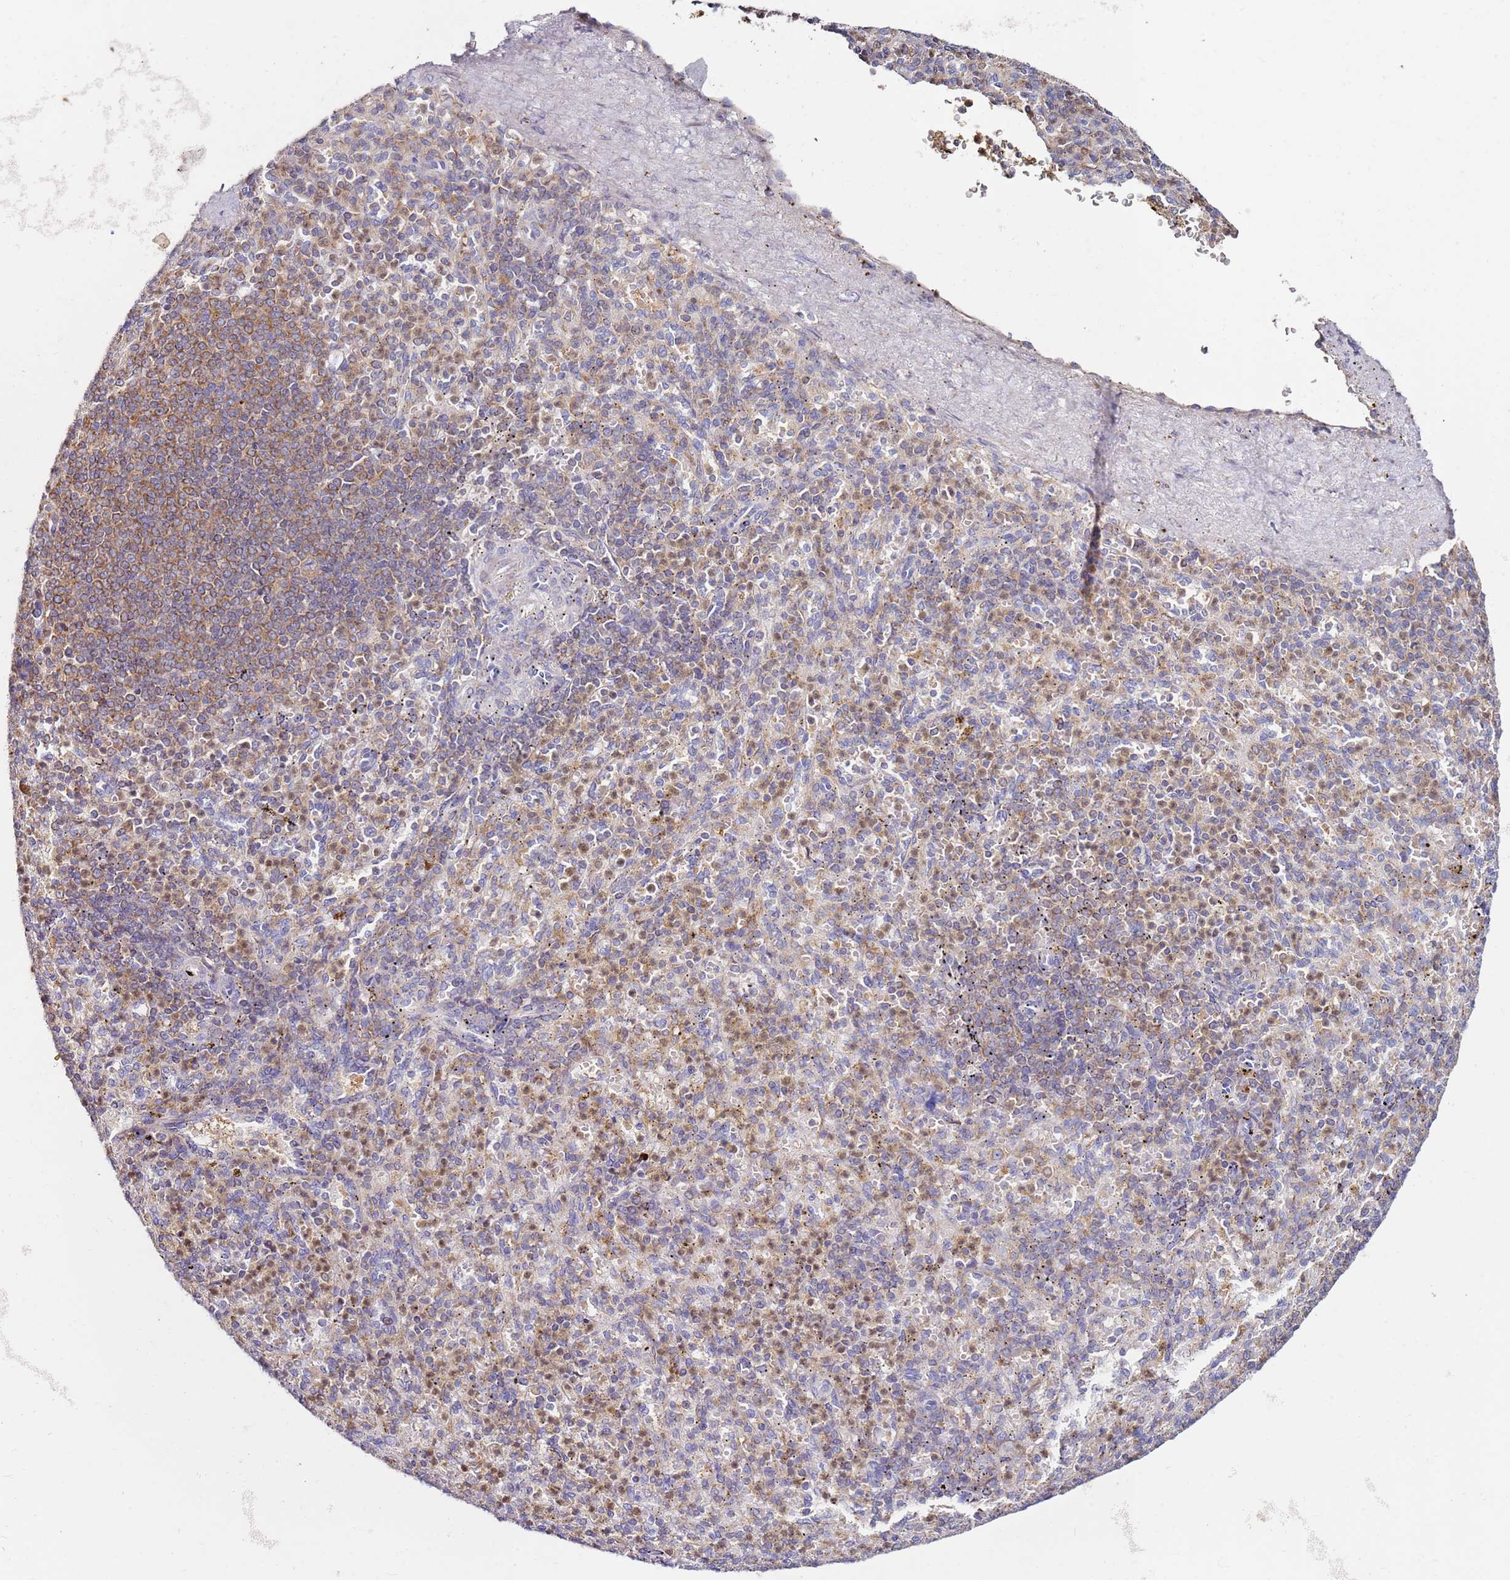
{"staining": {"intensity": "moderate", "quantity": "25%-75%", "location": "cytoplasmic/membranous"}, "tissue": "spleen", "cell_type": "Cells in red pulp", "image_type": "normal", "snomed": [{"axis": "morphology", "description": "Normal tissue, NOS"}, {"axis": "topography", "description": "Spleen"}], "caption": "Moderate cytoplasmic/membranous expression is present in about 25%-75% of cells in red pulp in benign spleen.", "gene": "CNOT9", "patient": {"sex": "female", "age": 74}}